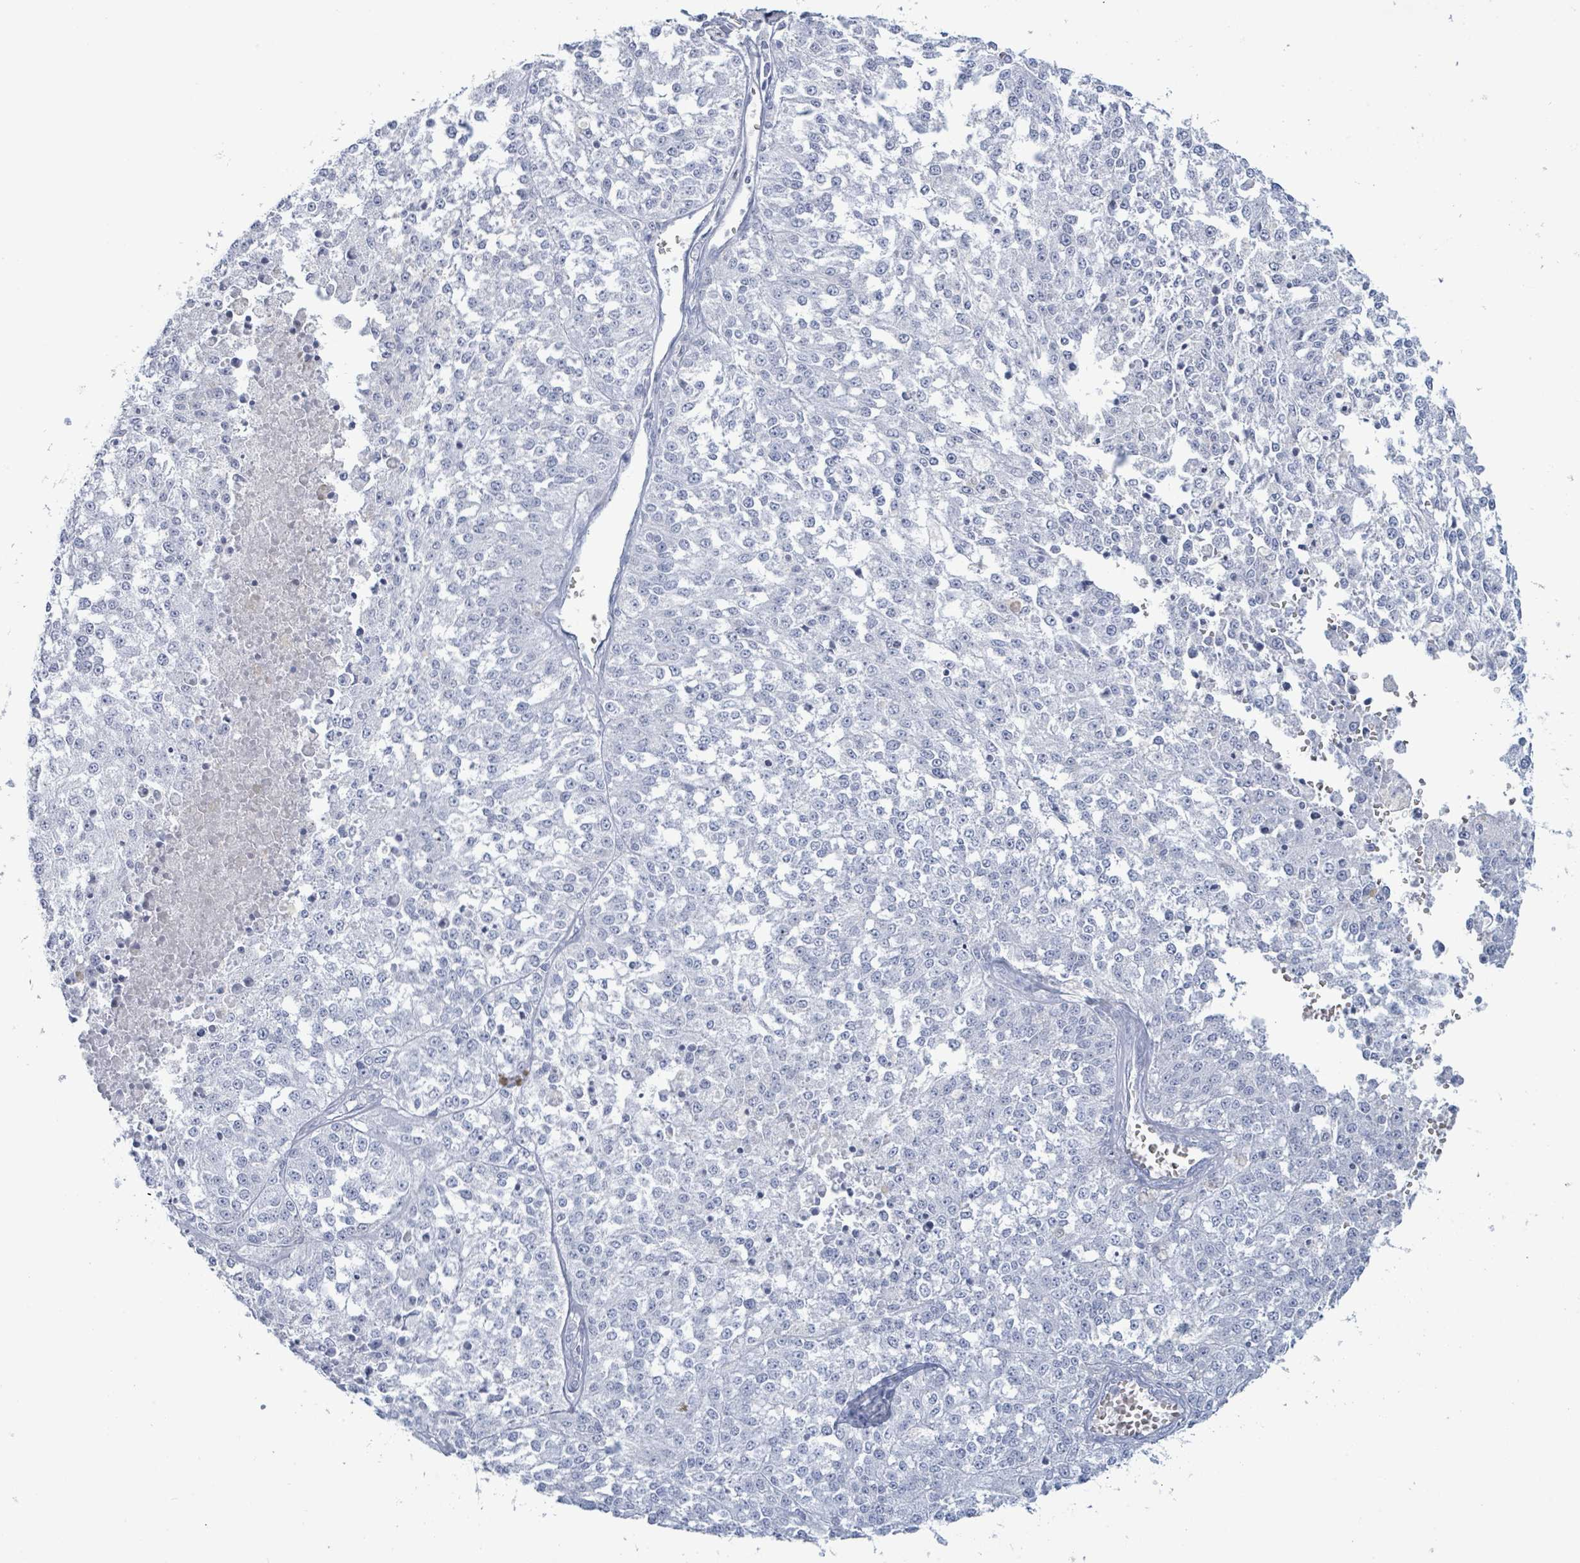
{"staining": {"intensity": "negative", "quantity": "none", "location": "none"}, "tissue": "melanoma", "cell_type": "Tumor cells", "image_type": "cancer", "snomed": [{"axis": "morphology", "description": "Malignant melanoma, NOS"}, {"axis": "topography", "description": "Skin"}], "caption": "Malignant melanoma was stained to show a protein in brown. There is no significant staining in tumor cells.", "gene": "KRT8", "patient": {"sex": "female", "age": 64}}